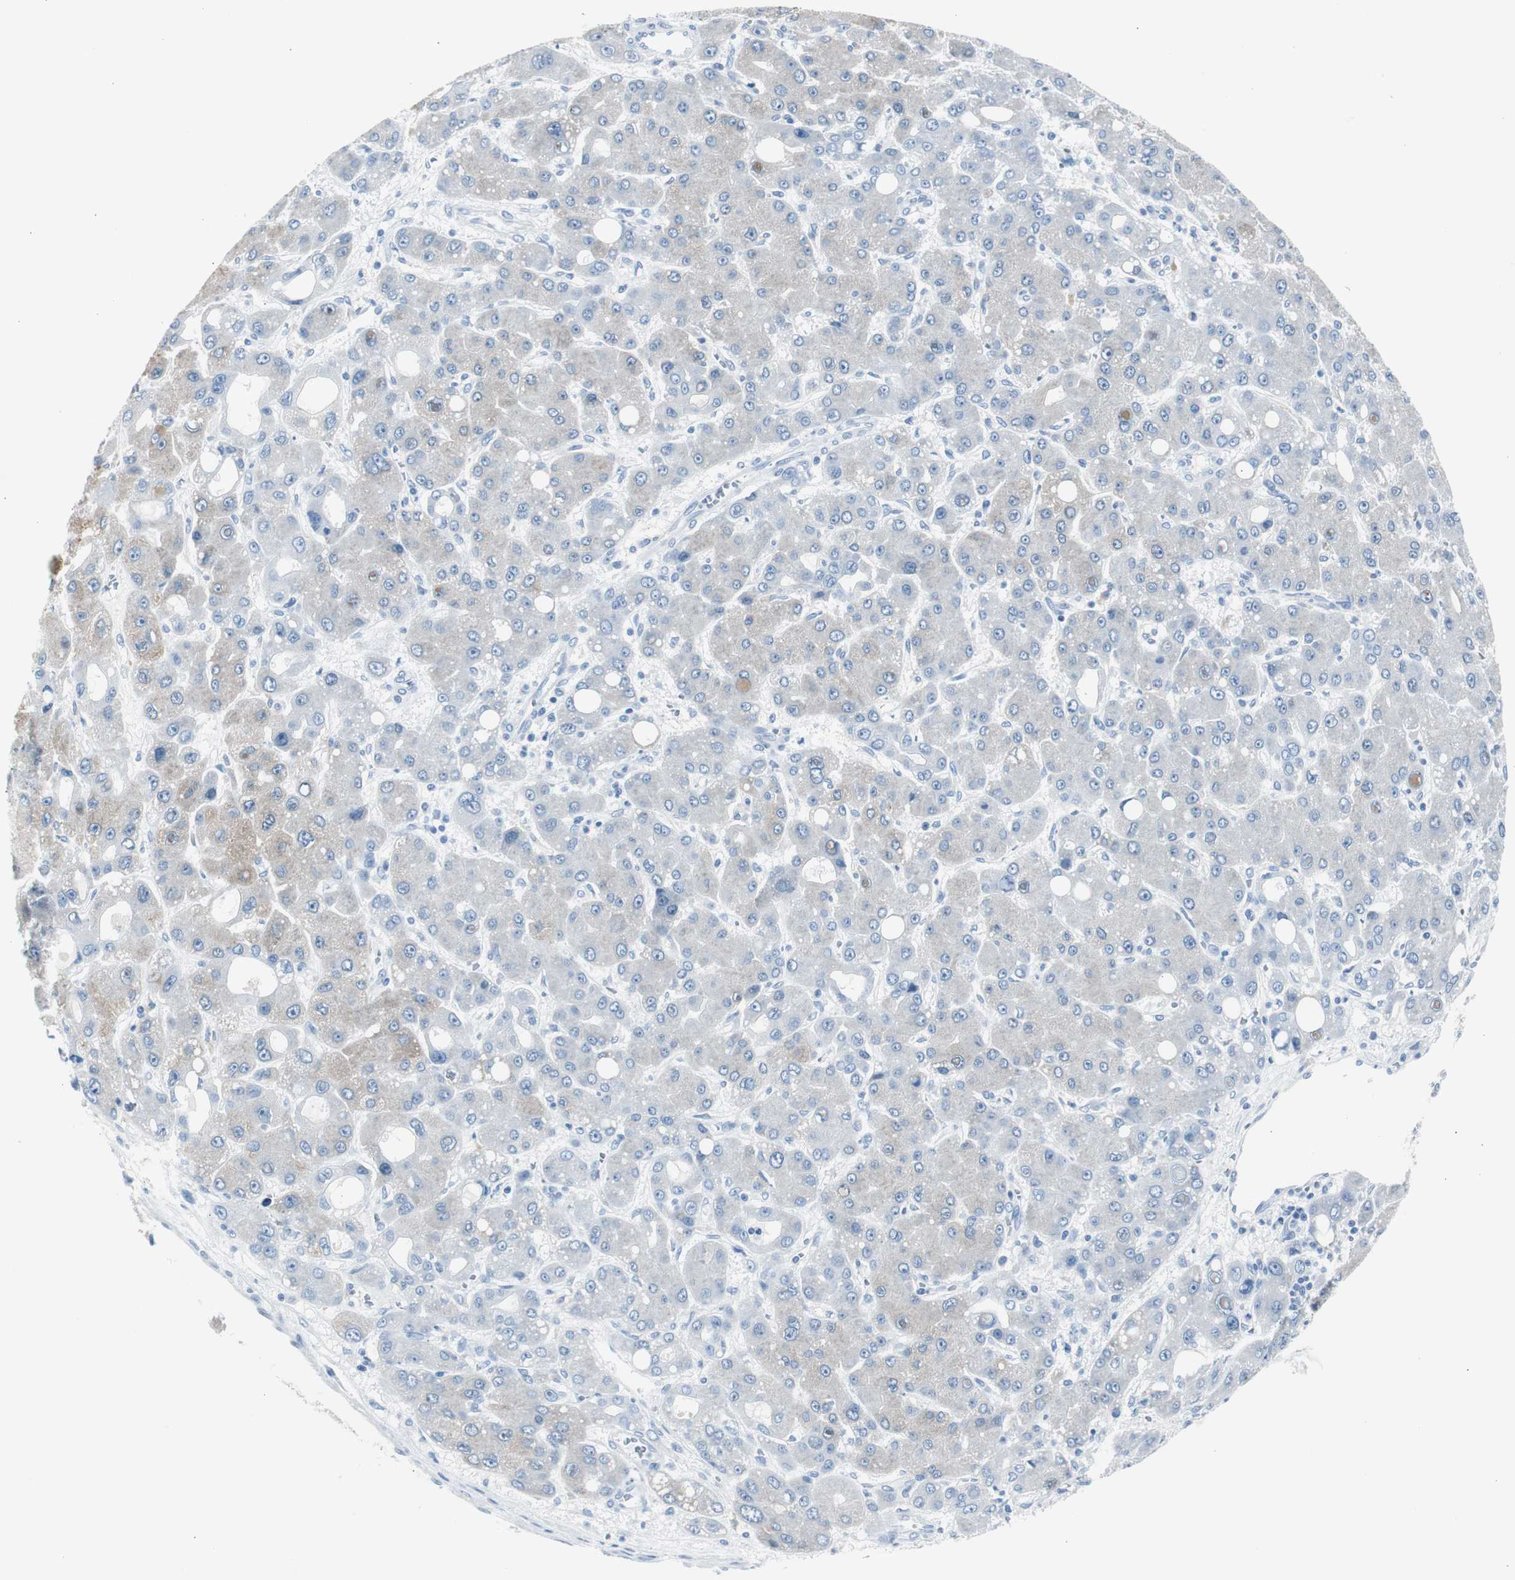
{"staining": {"intensity": "weak", "quantity": "<25%", "location": "cytoplasmic/membranous"}, "tissue": "liver cancer", "cell_type": "Tumor cells", "image_type": "cancer", "snomed": [{"axis": "morphology", "description": "Carcinoma, Hepatocellular, NOS"}, {"axis": "topography", "description": "Liver"}], "caption": "This is a histopathology image of immunohistochemistry staining of liver cancer (hepatocellular carcinoma), which shows no expression in tumor cells.", "gene": "S100A7", "patient": {"sex": "male", "age": 55}}